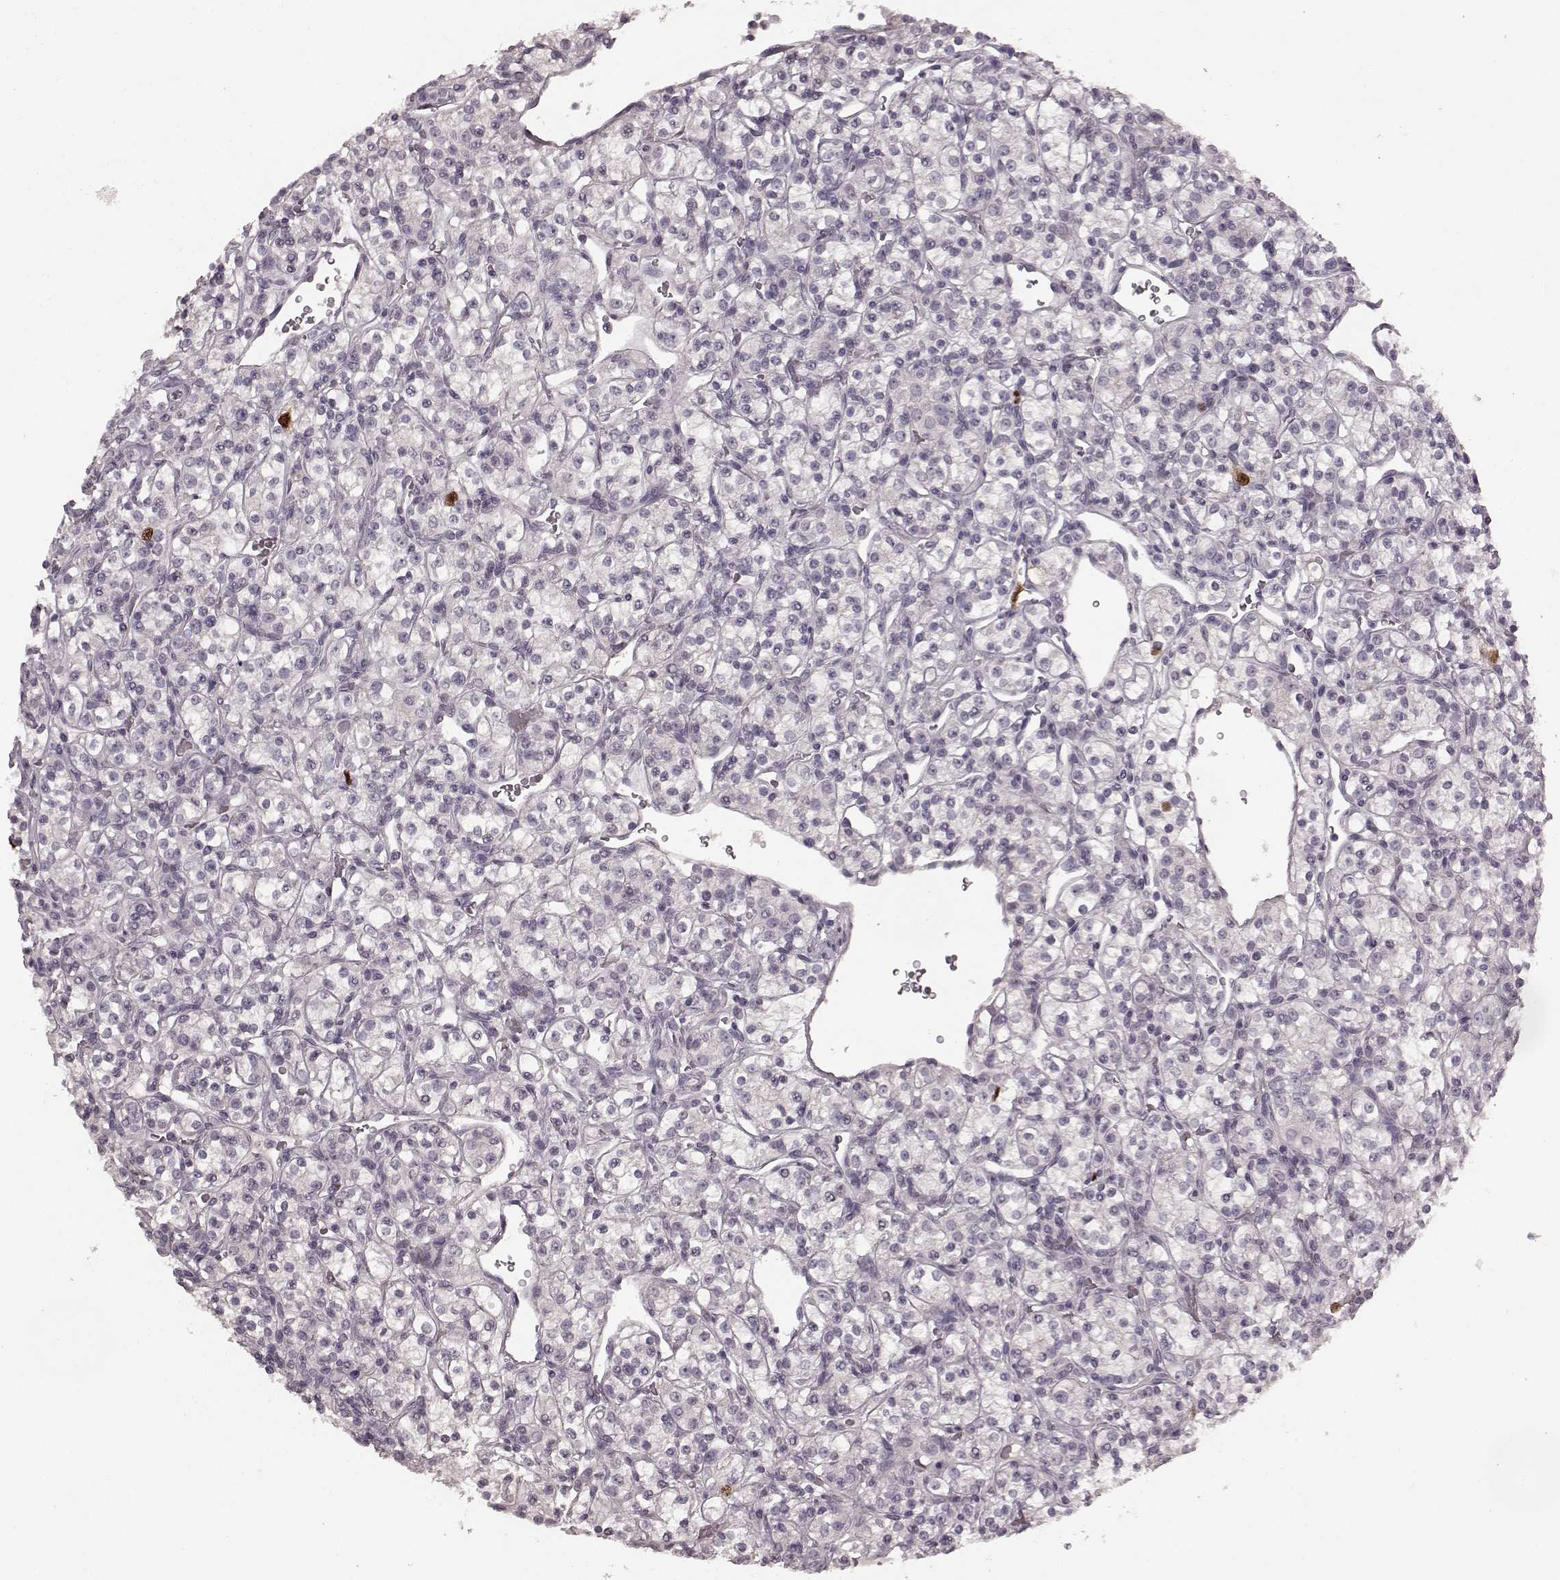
{"staining": {"intensity": "strong", "quantity": "<25%", "location": "nuclear"}, "tissue": "renal cancer", "cell_type": "Tumor cells", "image_type": "cancer", "snomed": [{"axis": "morphology", "description": "Adenocarcinoma, NOS"}, {"axis": "topography", "description": "Kidney"}], "caption": "Renal cancer (adenocarcinoma) stained for a protein reveals strong nuclear positivity in tumor cells.", "gene": "CCNA2", "patient": {"sex": "male", "age": 77}}